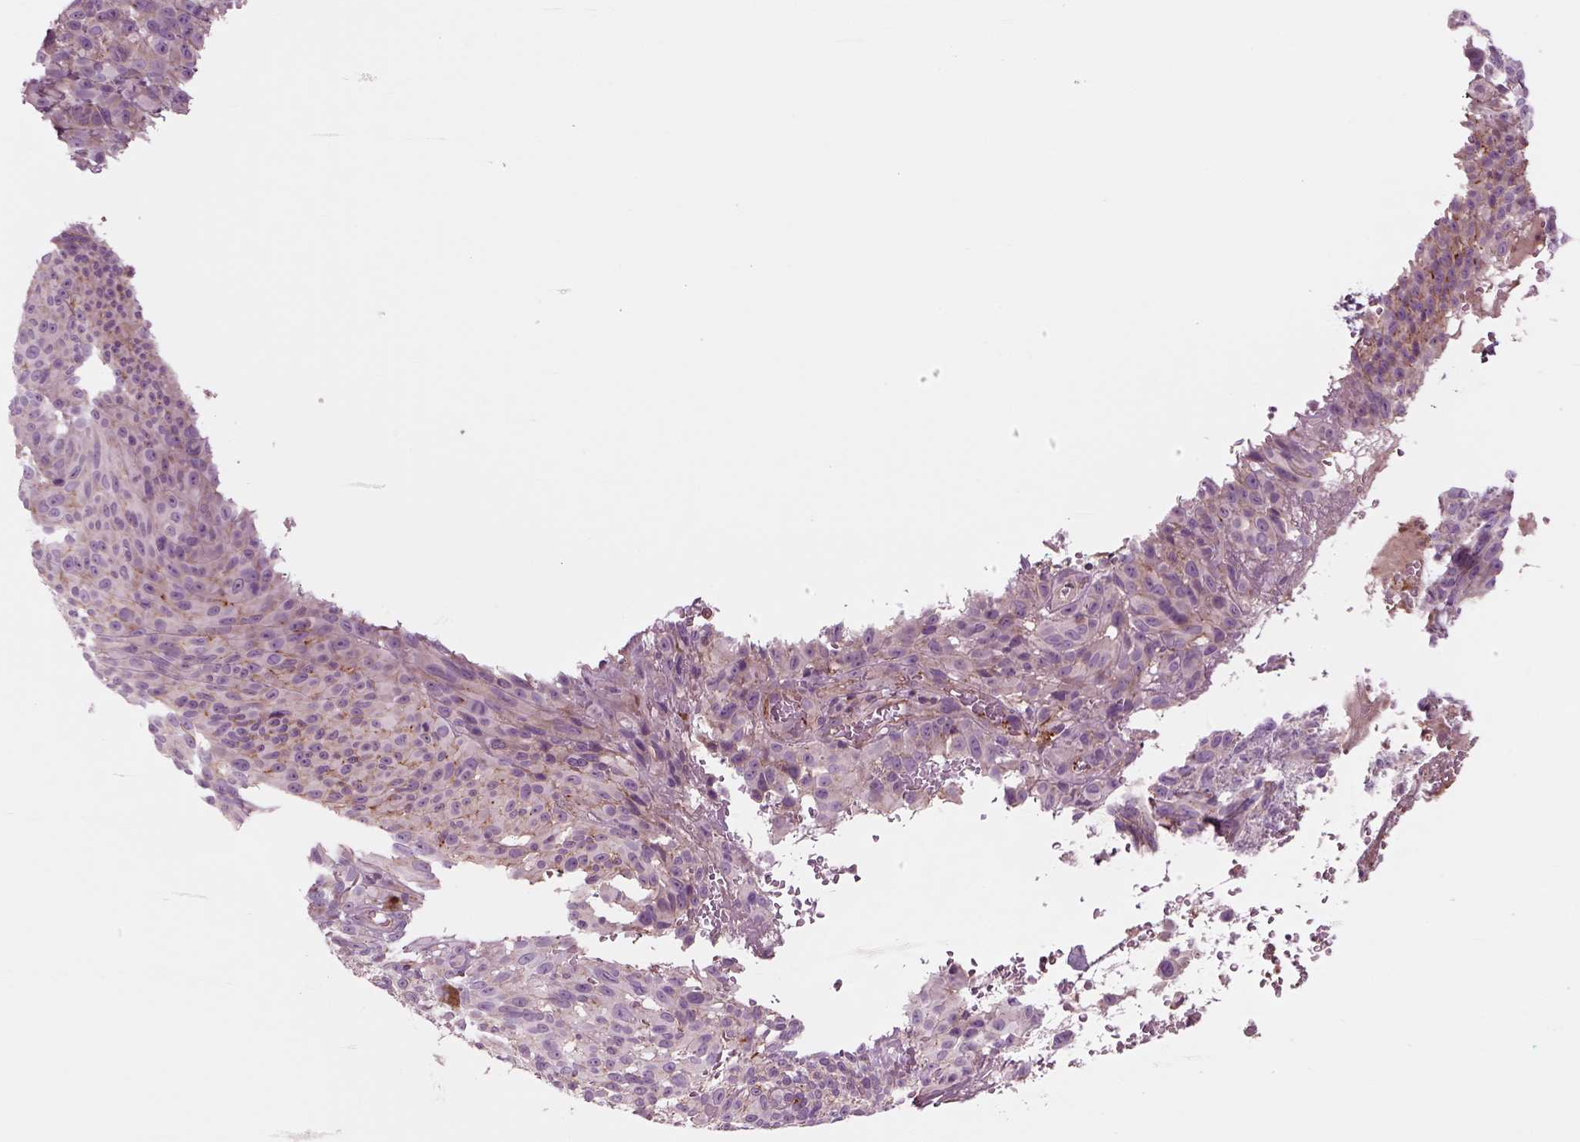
{"staining": {"intensity": "weak", "quantity": "25%-75%", "location": "cytoplasmic/membranous"}, "tissue": "melanoma", "cell_type": "Tumor cells", "image_type": "cancer", "snomed": [{"axis": "morphology", "description": "Malignant melanoma, NOS"}, {"axis": "topography", "description": "Skin"}], "caption": "Melanoma was stained to show a protein in brown. There is low levels of weak cytoplasmic/membranous staining in about 25%-75% of tumor cells. (DAB (3,3'-diaminobenzidine) = brown stain, brightfield microscopy at high magnification).", "gene": "SLC2A3", "patient": {"sex": "male", "age": 83}}